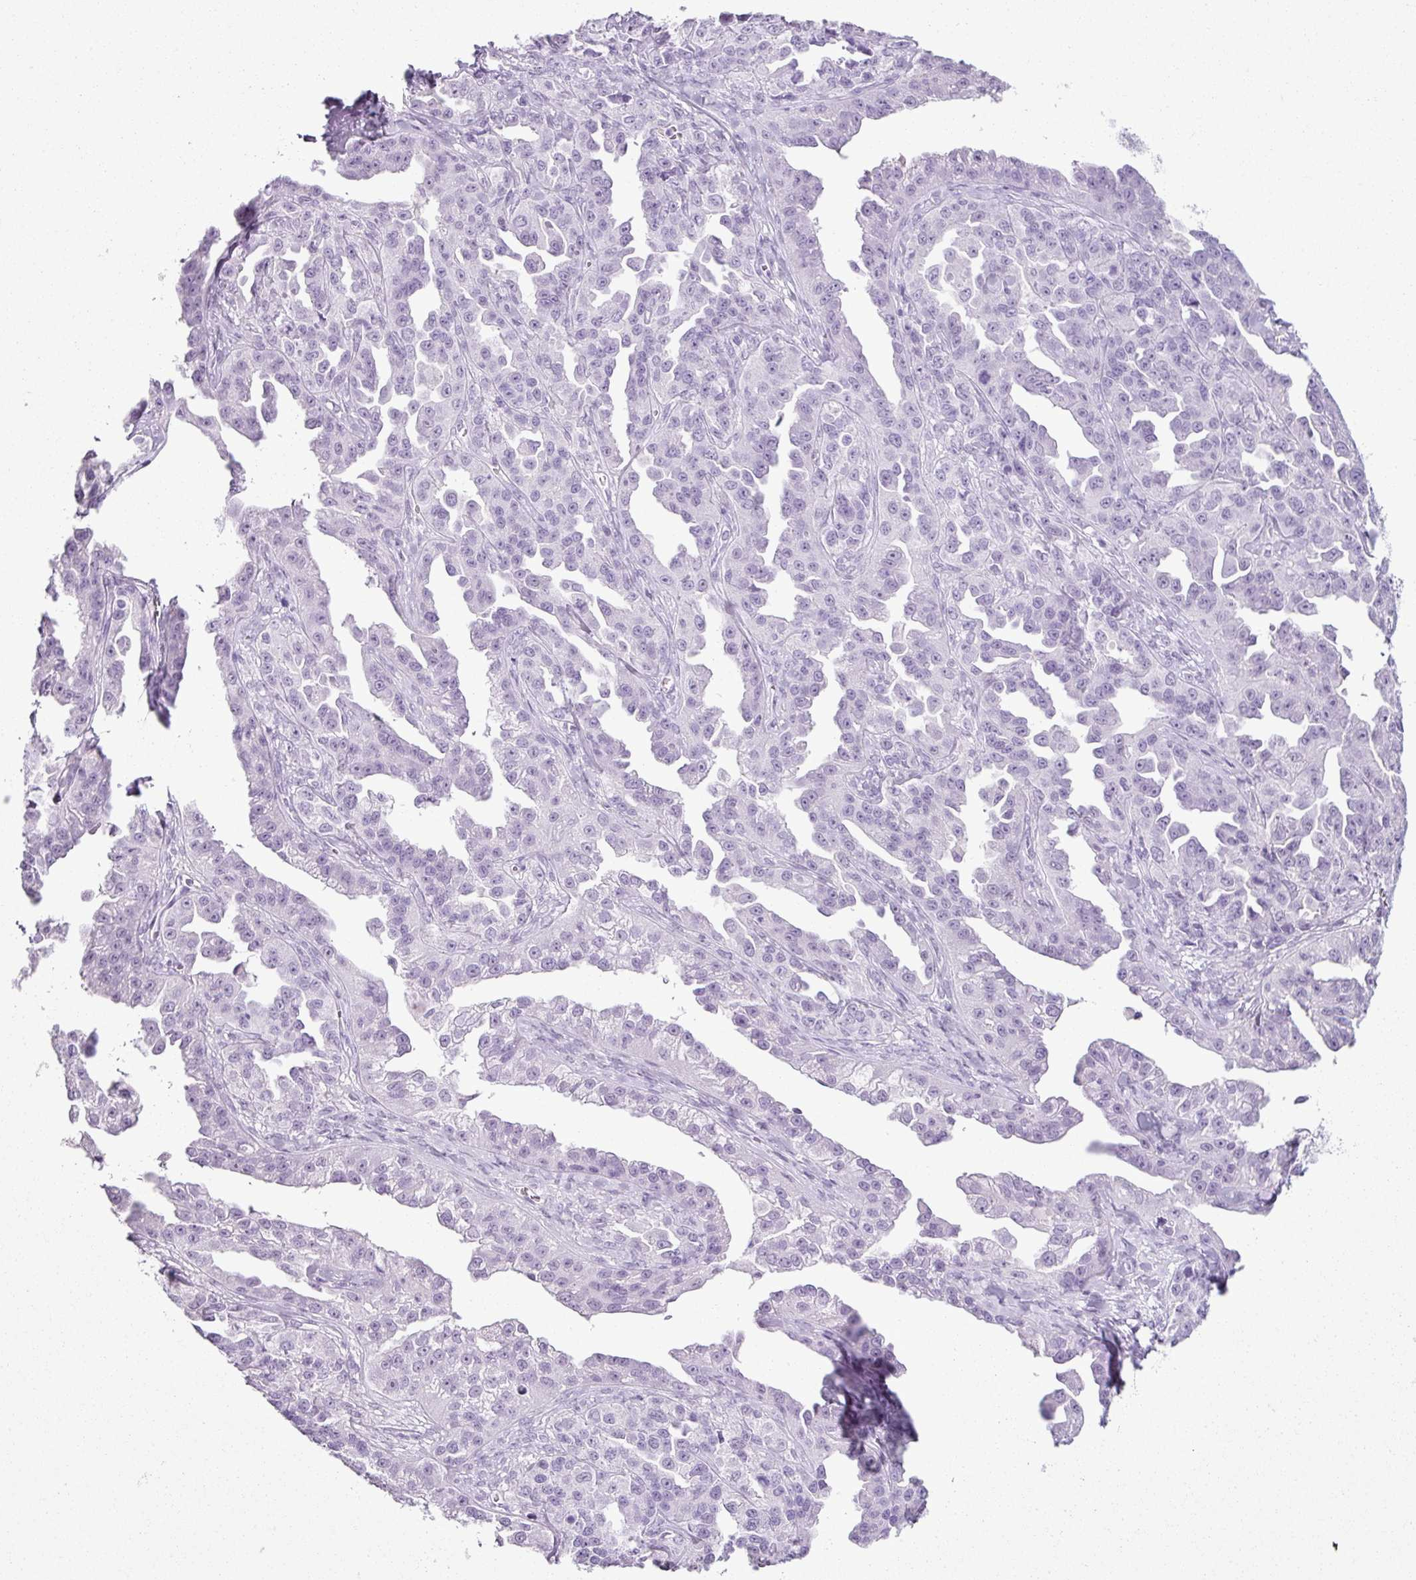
{"staining": {"intensity": "negative", "quantity": "none", "location": "none"}, "tissue": "ovarian cancer", "cell_type": "Tumor cells", "image_type": "cancer", "snomed": [{"axis": "morphology", "description": "Cystadenocarcinoma, serous, NOS"}, {"axis": "topography", "description": "Ovary"}], "caption": "DAB immunohistochemical staining of ovarian serous cystadenocarcinoma reveals no significant positivity in tumor cells.", "gene": "SCT", "patient": {"sex": "female", "age": 75}}